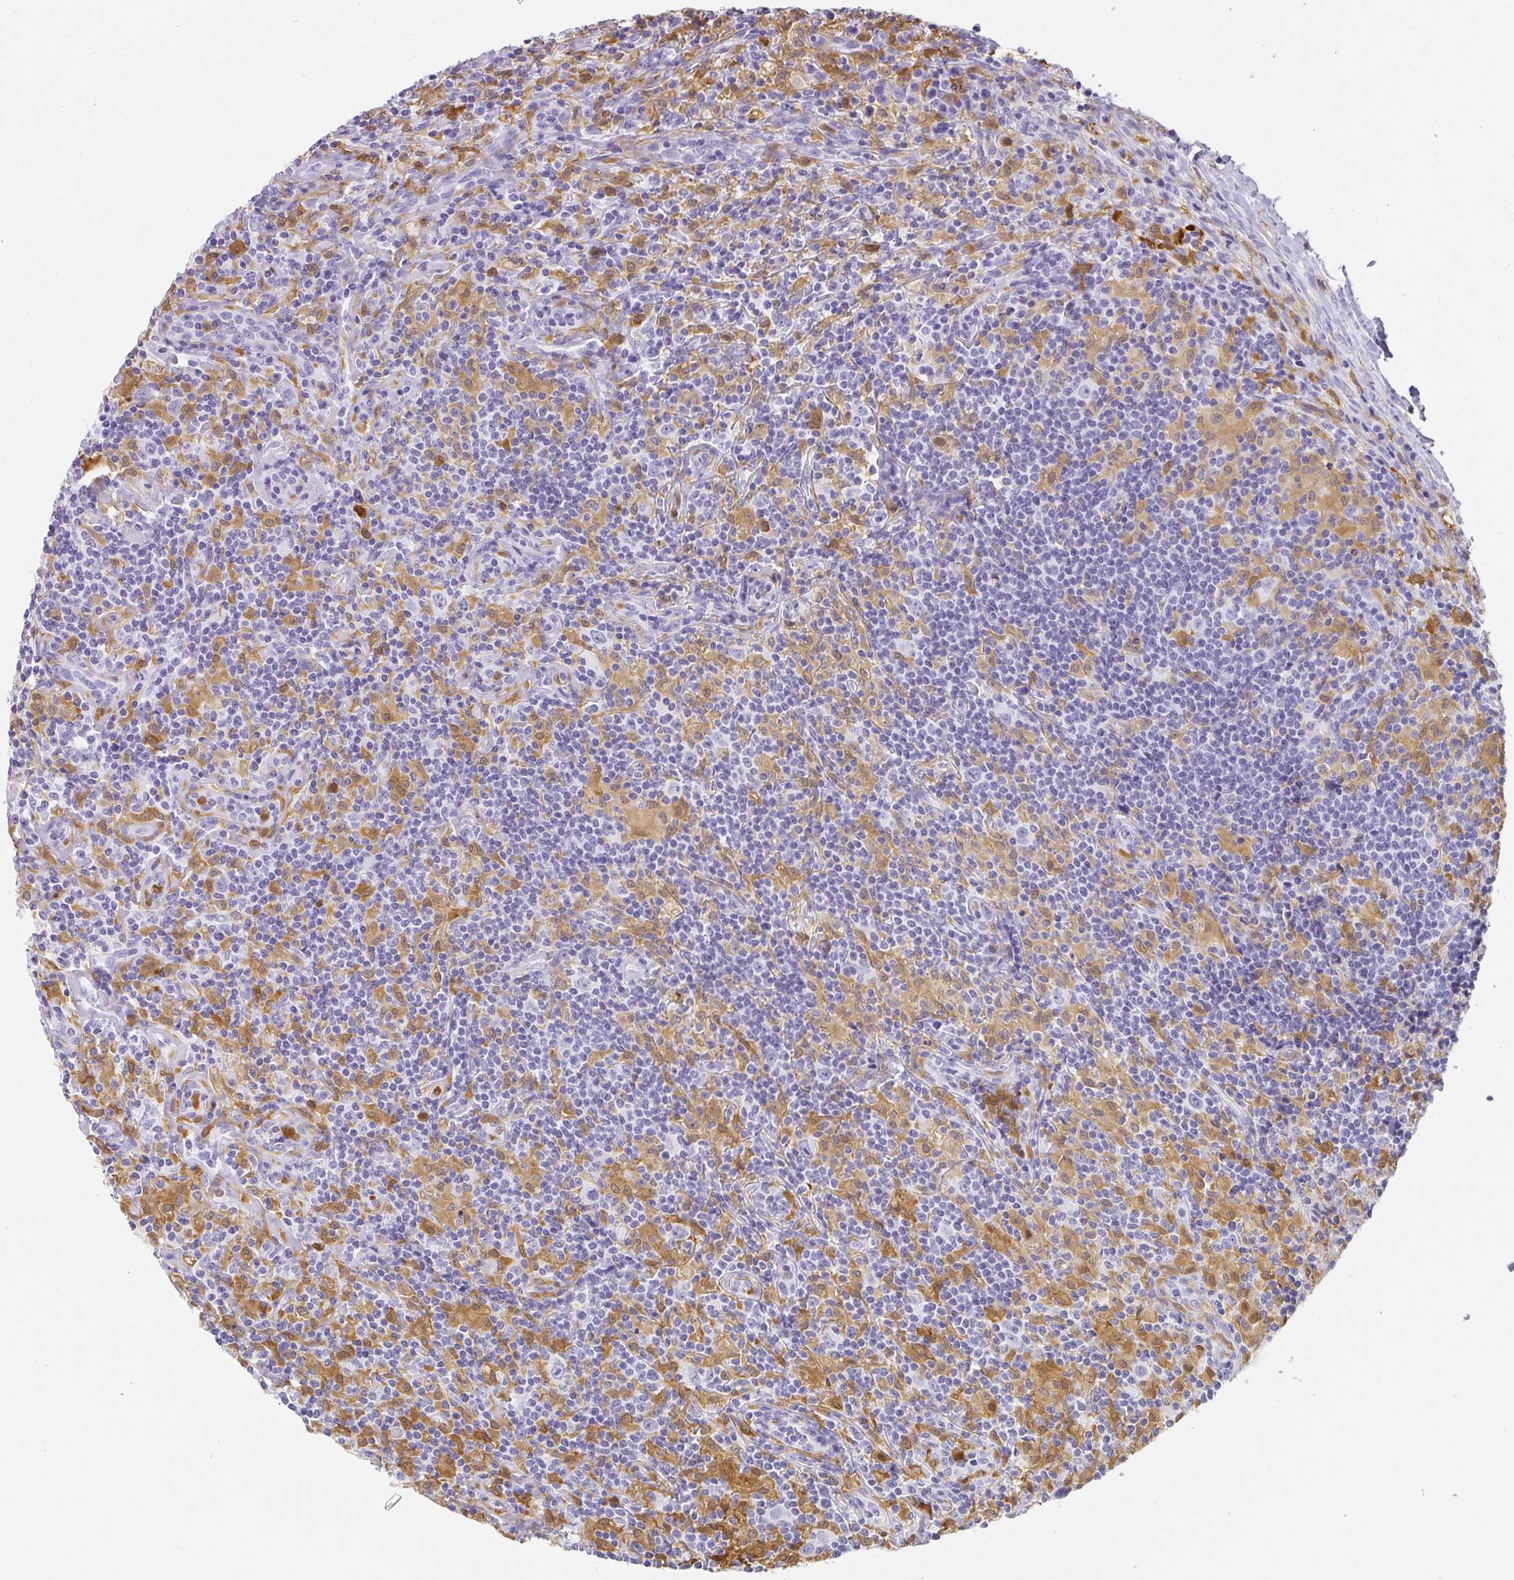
{"staining": {"intensity": "negative", "quantity": "none", "location": "none"}, "tissue": "lymphoma", "cell_type": "Tumor cells", "image_type": "cancer", "snomed": [{"axis": "morphology", "description": "Hodgkin's disease, NOS"}, {"axis": "morphology", "description": "Hodgkin's lymphoma, nodular sclerosis"}, {"axis": "topography", "description": "Lymph node"}], "caption": "This is an immunohistochemistry histopathology image of human lymphoma. There is no positivity in tumor cells.", "gene": "HK3", "patient": {"sex": "female", "age": 10}}